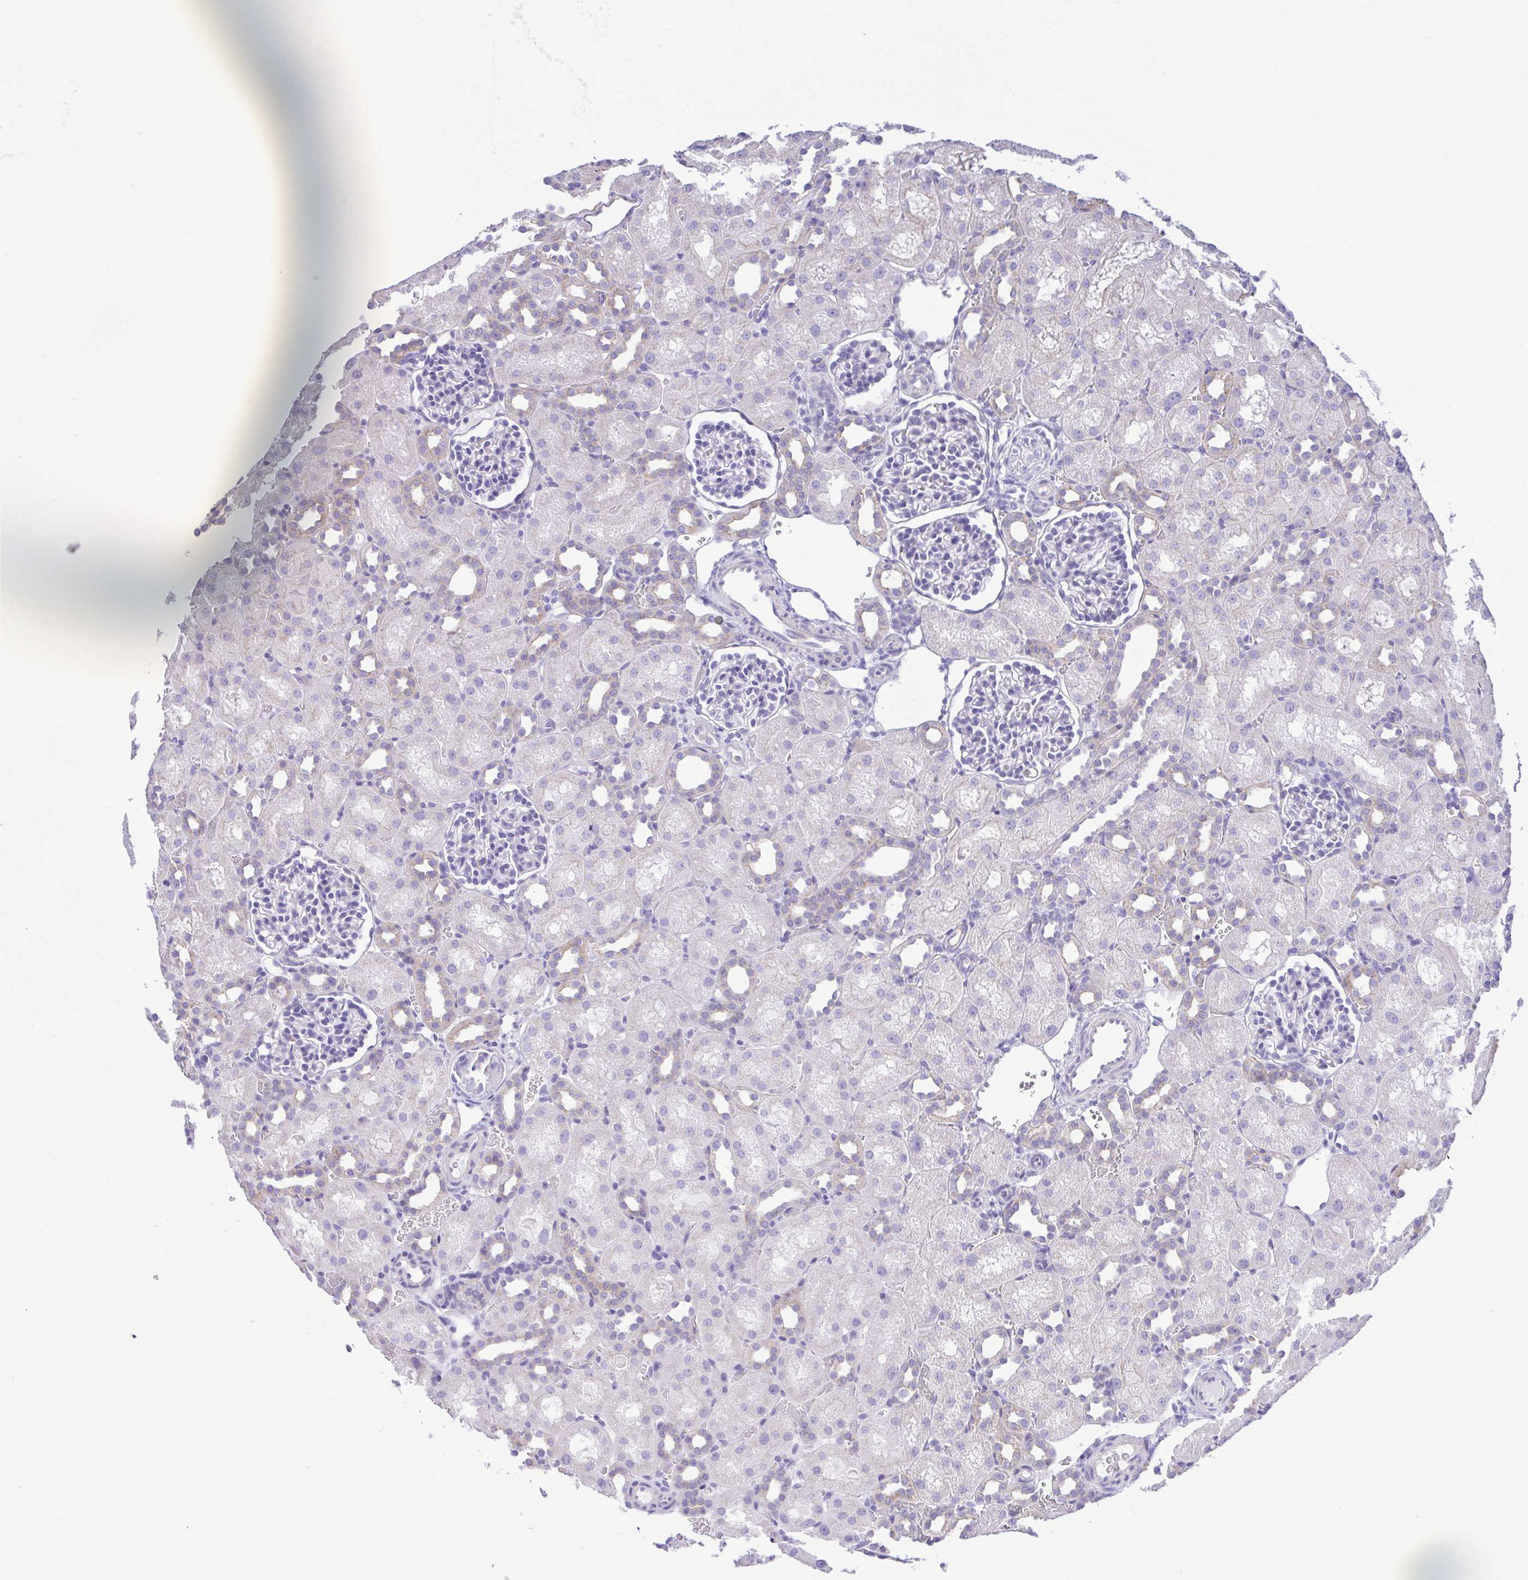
{"staining": {"intensity": "negative", "quantity": "none", "location": "none"}, "tissue": "kidney", "cell_type": "Cells in glomeruli", "image_type": "normal", "snomed": [{"axis": "morphology", "description": "Normal tissue, NOS"}, {"axis": "topography", "description": "Kidney"}], "caption": "Immunohistochemistry (IHC) micrograph of benign kidney: kidney stained with DAB (3,3'-diaminobenzidine) shows no significant protein positivity in cells in glomeruli.", "gene": "CYP11A1", "patient": {"sex": "male", "age": 1}}